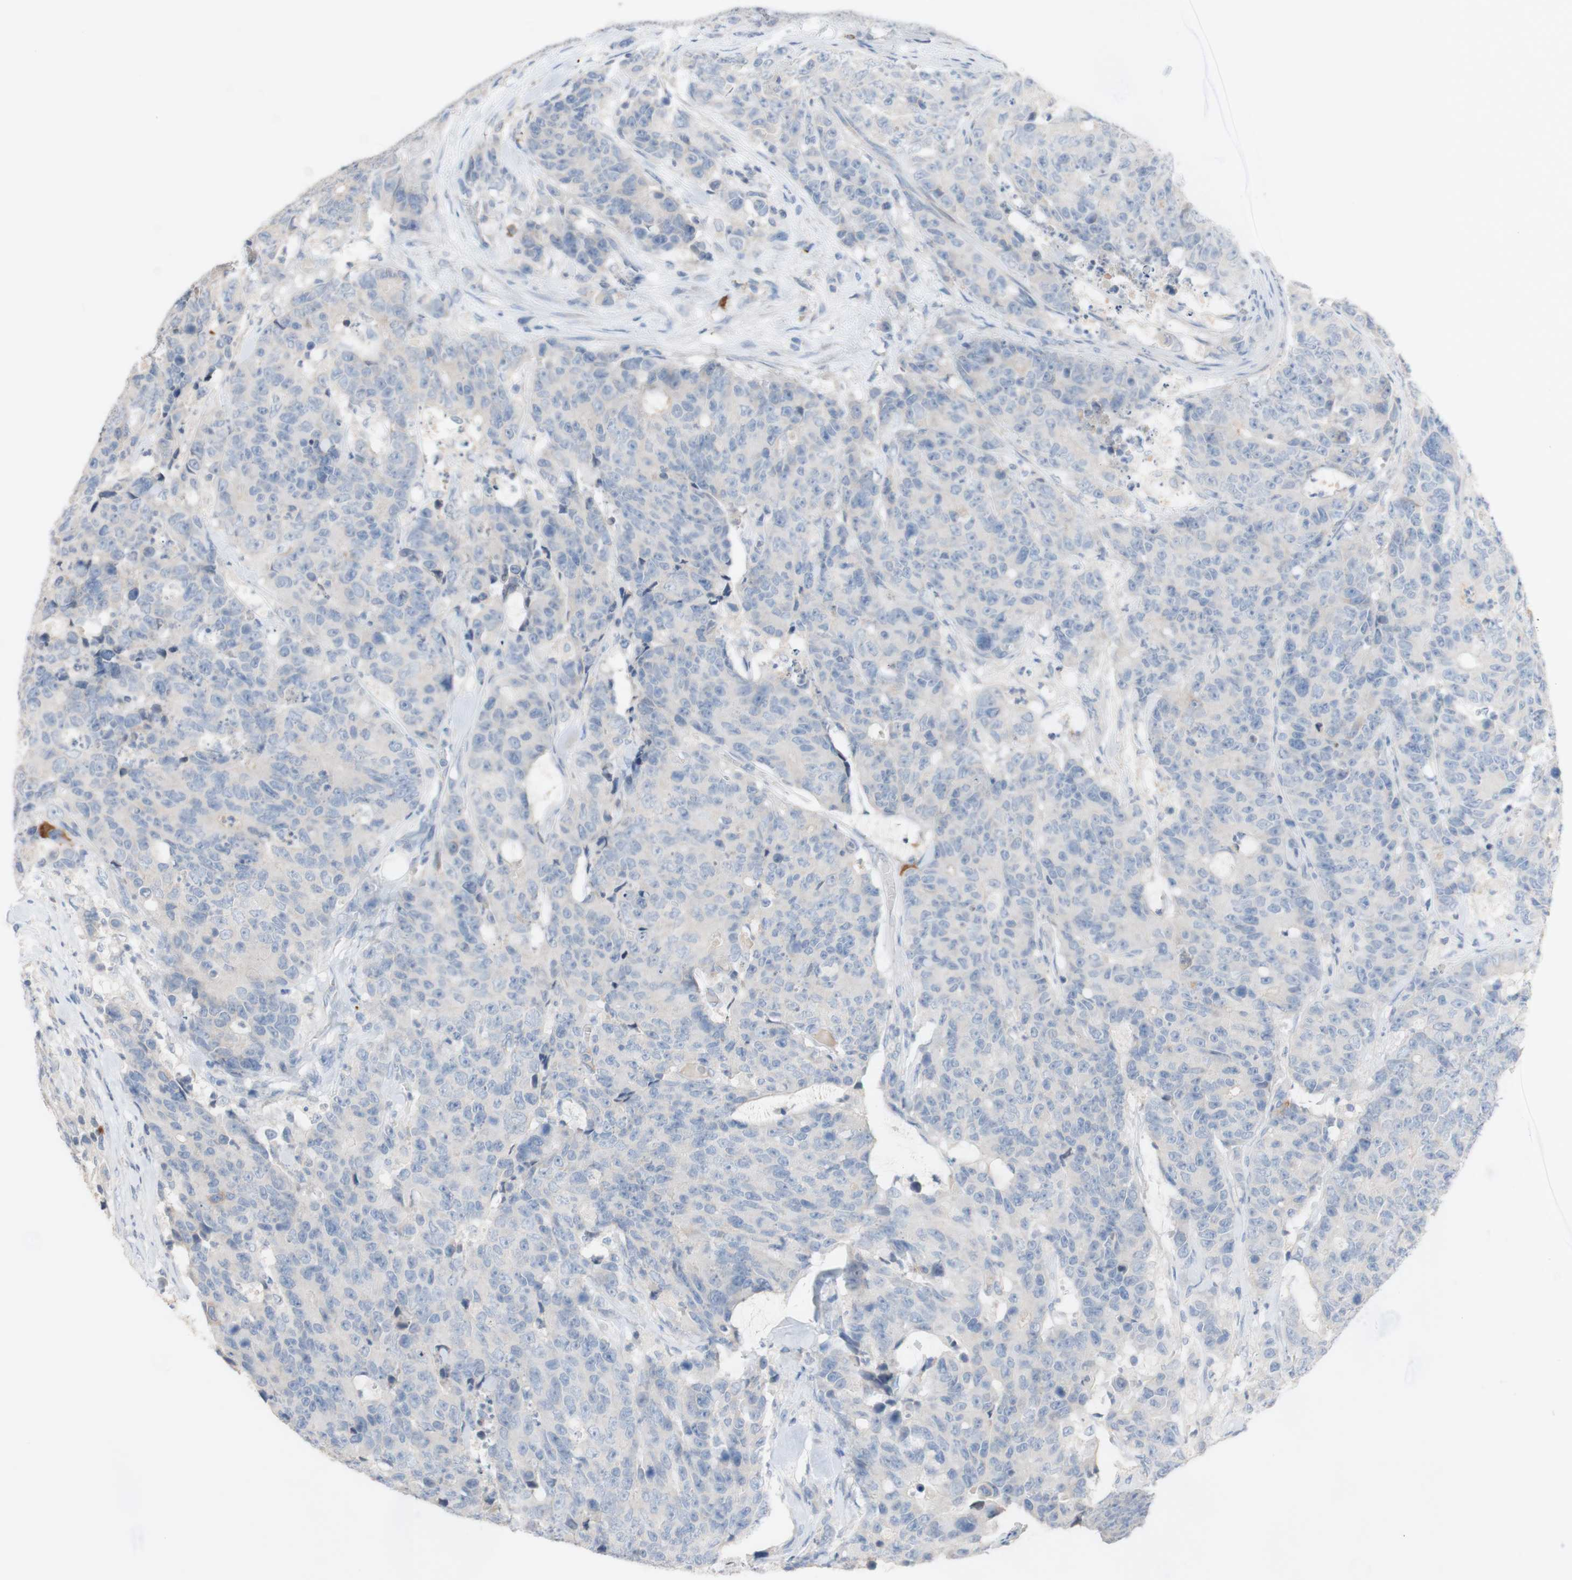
{"staining": {"intensity": "negative", "quantity": "none", "location": "none"}, "tissue": "colorectal cancer", "cell_type": "Tumor cells", "image_type": "cancer", "snomed": [{"axis": "morphology", "description": "Adenocarcinoma, NOS"}, {"axis": "topography", "description": "Colon"}], "caption": "Tumor cells are negative for protein expression in human colorectal cancer.", "gene": "PACSIN1", "patient": {"sex": "female", "age": 86}}